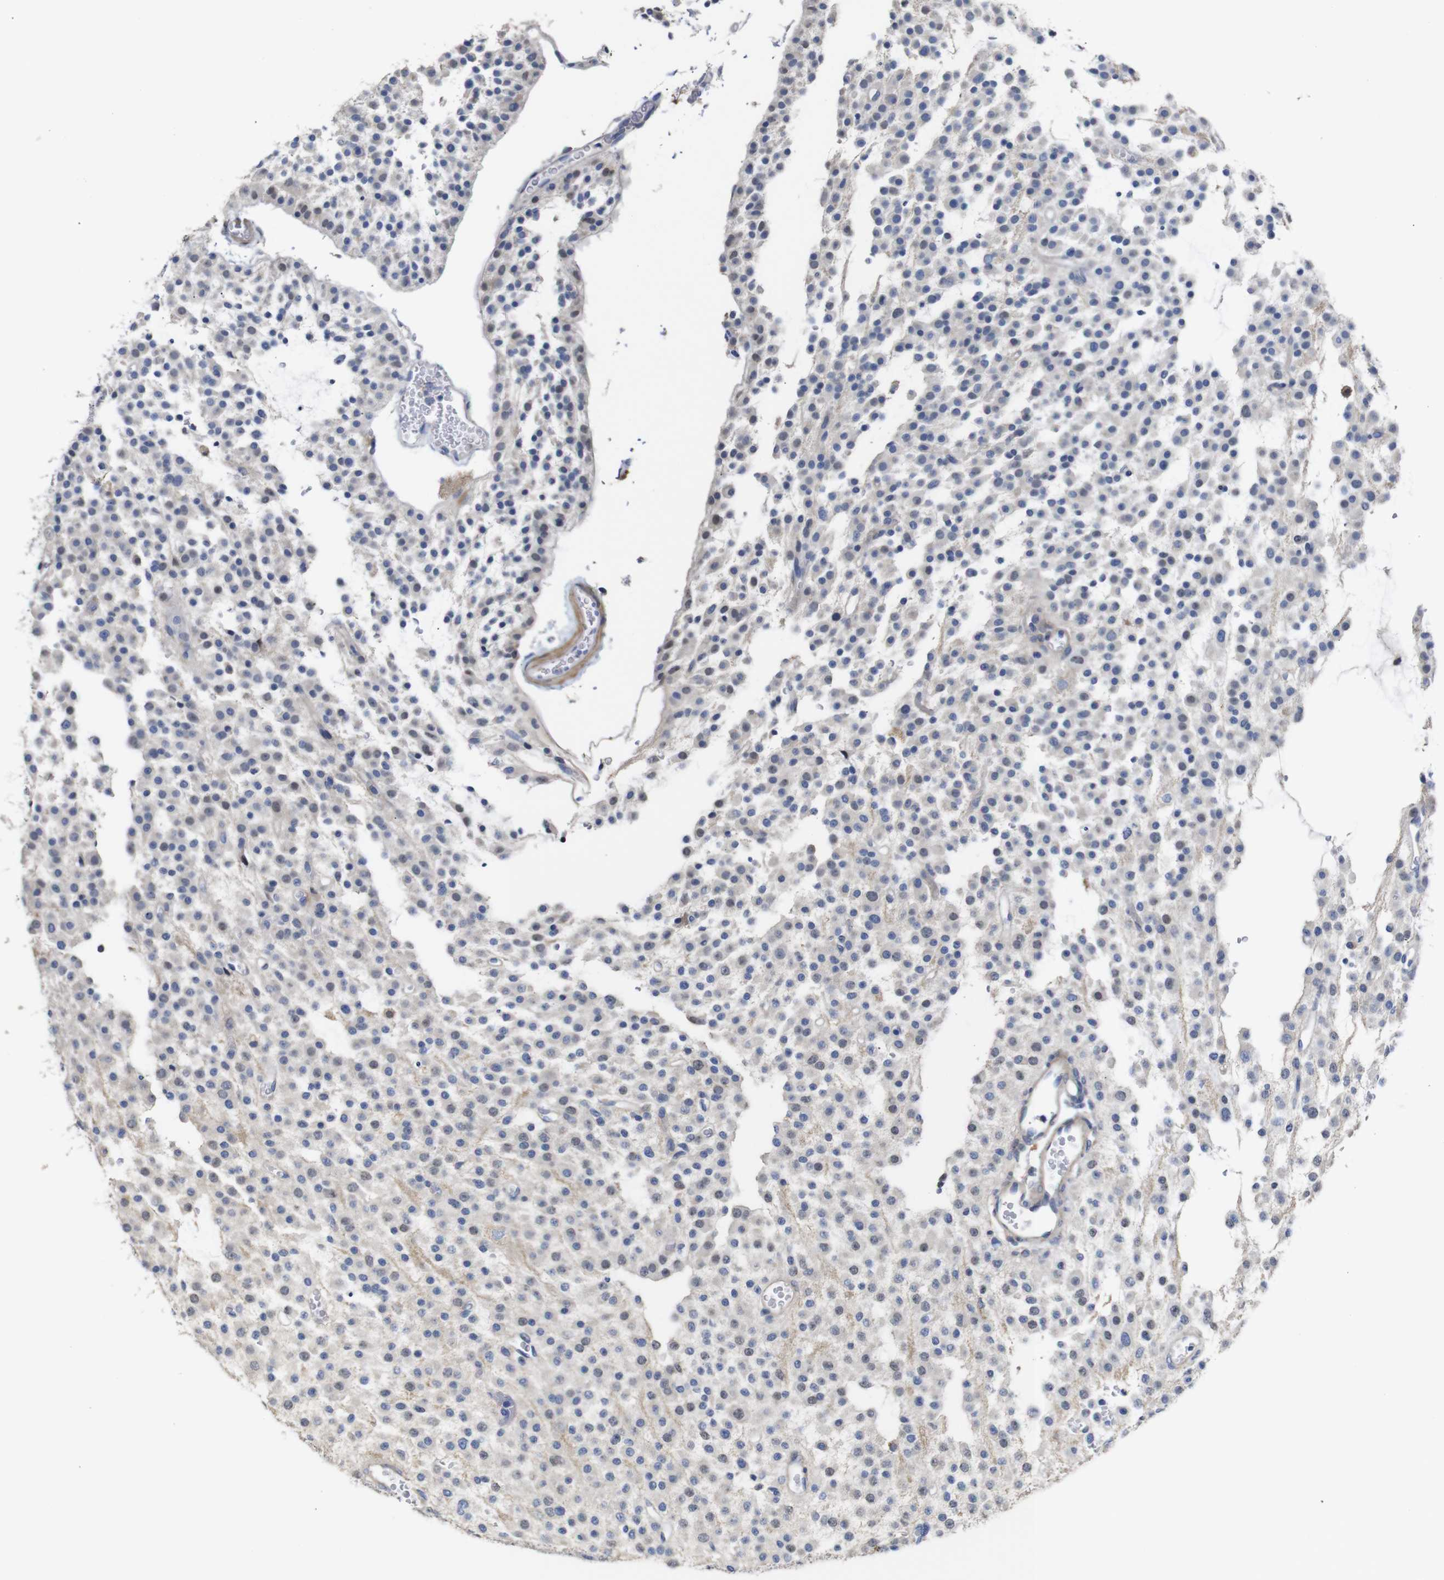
{"staining": {"intensity": "negative", "quantity": "none", "location": "none"}, "tissue": "glioma", "cell_type": "Tumor cells", "image_type": "cancer", "snomed": [{"axis": "morphology", "description": "Glioma, malignant, Low grade"}, {"axis": "topography", "description": "Brain"}], "caption": "Malignant low-grade glioma was stained to show a protein in brown. There is no significant staining in tumor cells. The staining was performed using DAB to visualize the protein expression in brown, while the nuclei were stained in blue with hematoxylin (Magnification: 20x).", "gene": "TCEAL9", "patient": {"sex": "male", "age": 38}}